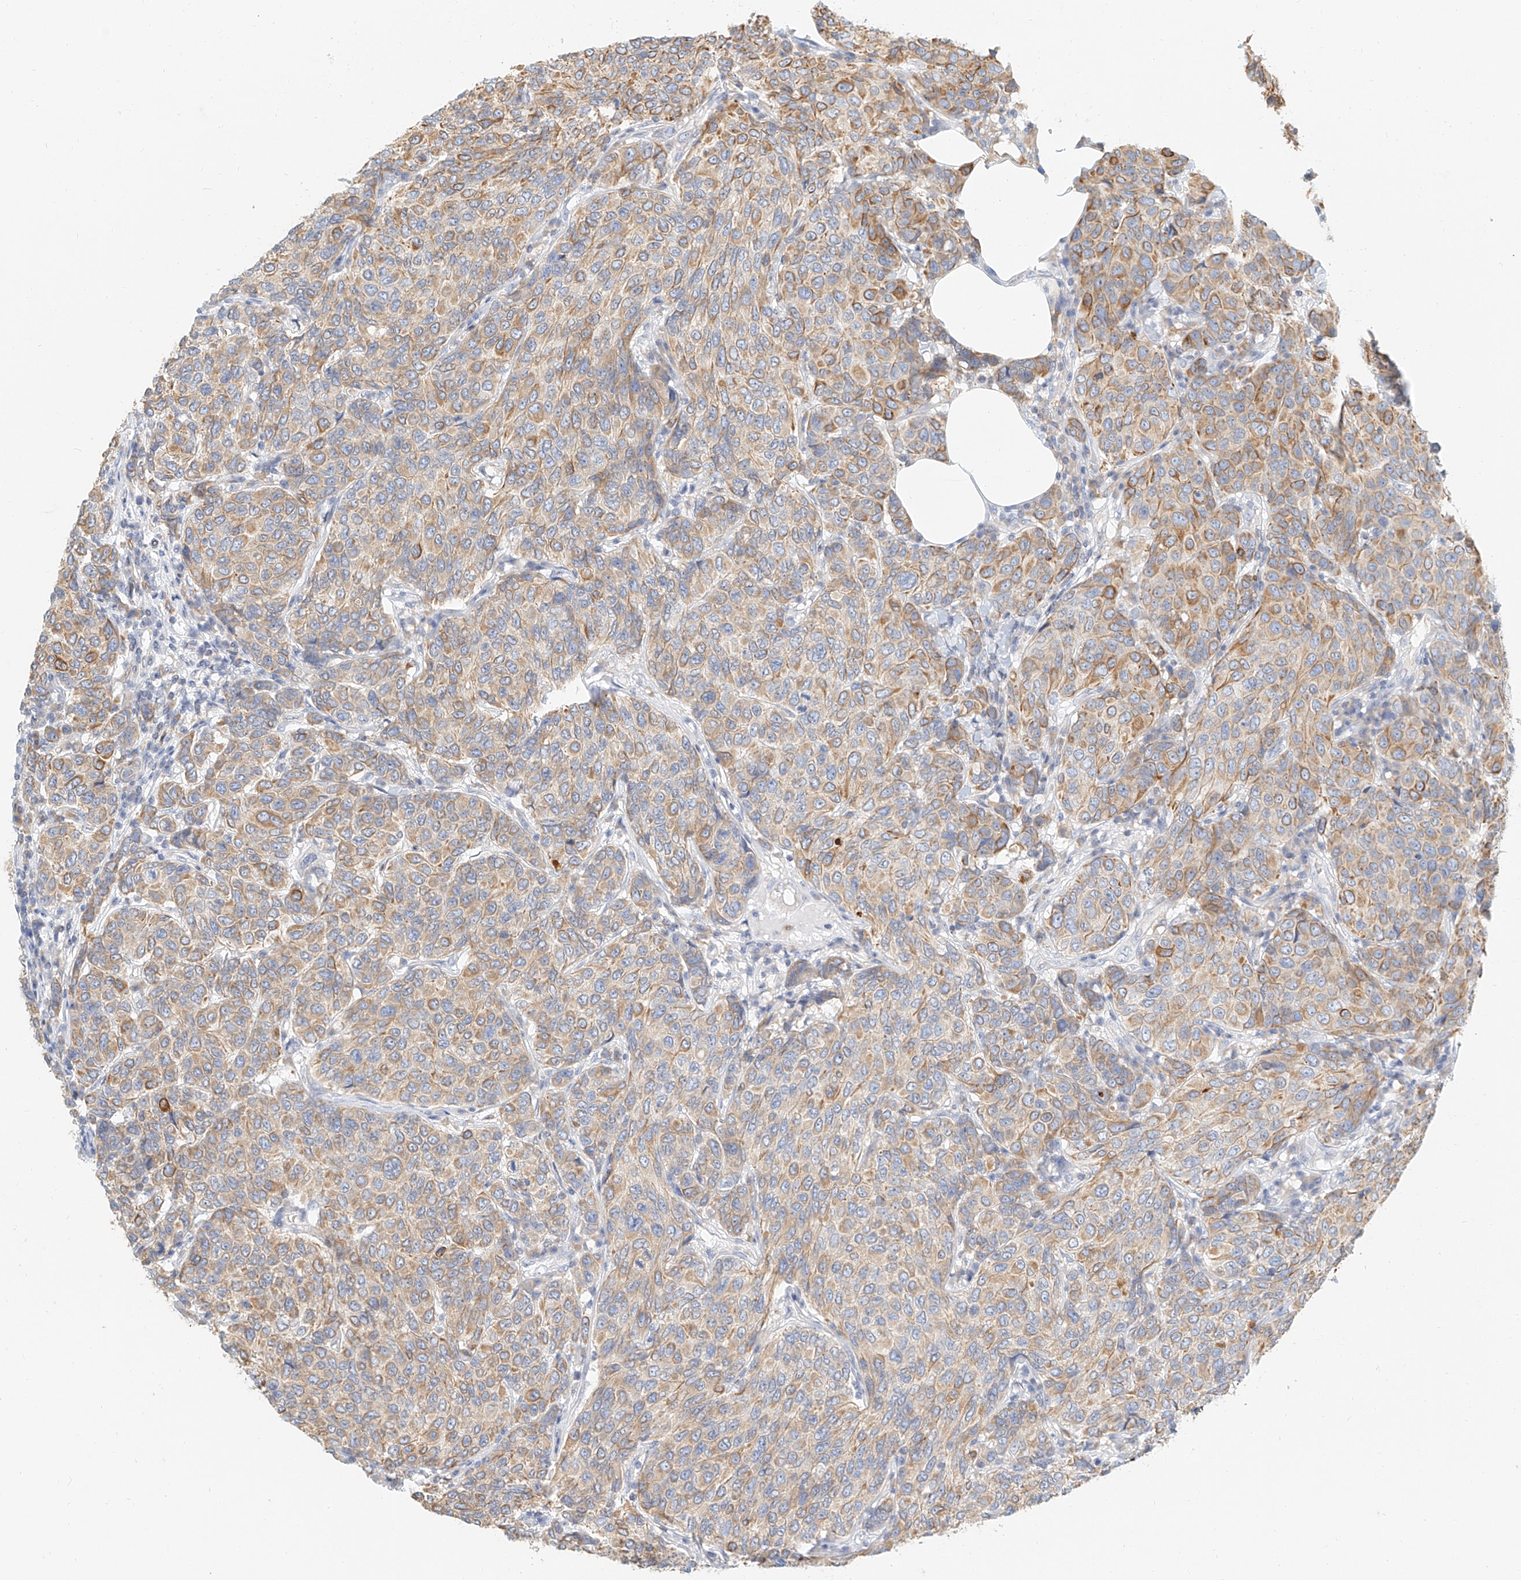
{"staining": {"intensity": "moderate", "quantity": ">75%", "location": "cytoplasmic/membranous"}, "tissue": "breast cancer", "cell_type": "Tumor cells", "image_type": "cancer", "snomed": [{"axis": "morphology", "description": "Duct carcinoma"}, {"axis": "topography", "description": "Breast"}], "caption": "This micrograph shows breast cancer (invasive ductal carcinoma) stained with immunohistochemistry (IHC) to label a protein in brown. The cytoplasmic/membranous of tumor cells show moderate positivity for the protein. Nuclei are counter-stained blue.", "gene": "DHRS7", "patient": {"sex": "female", "age": 55}}